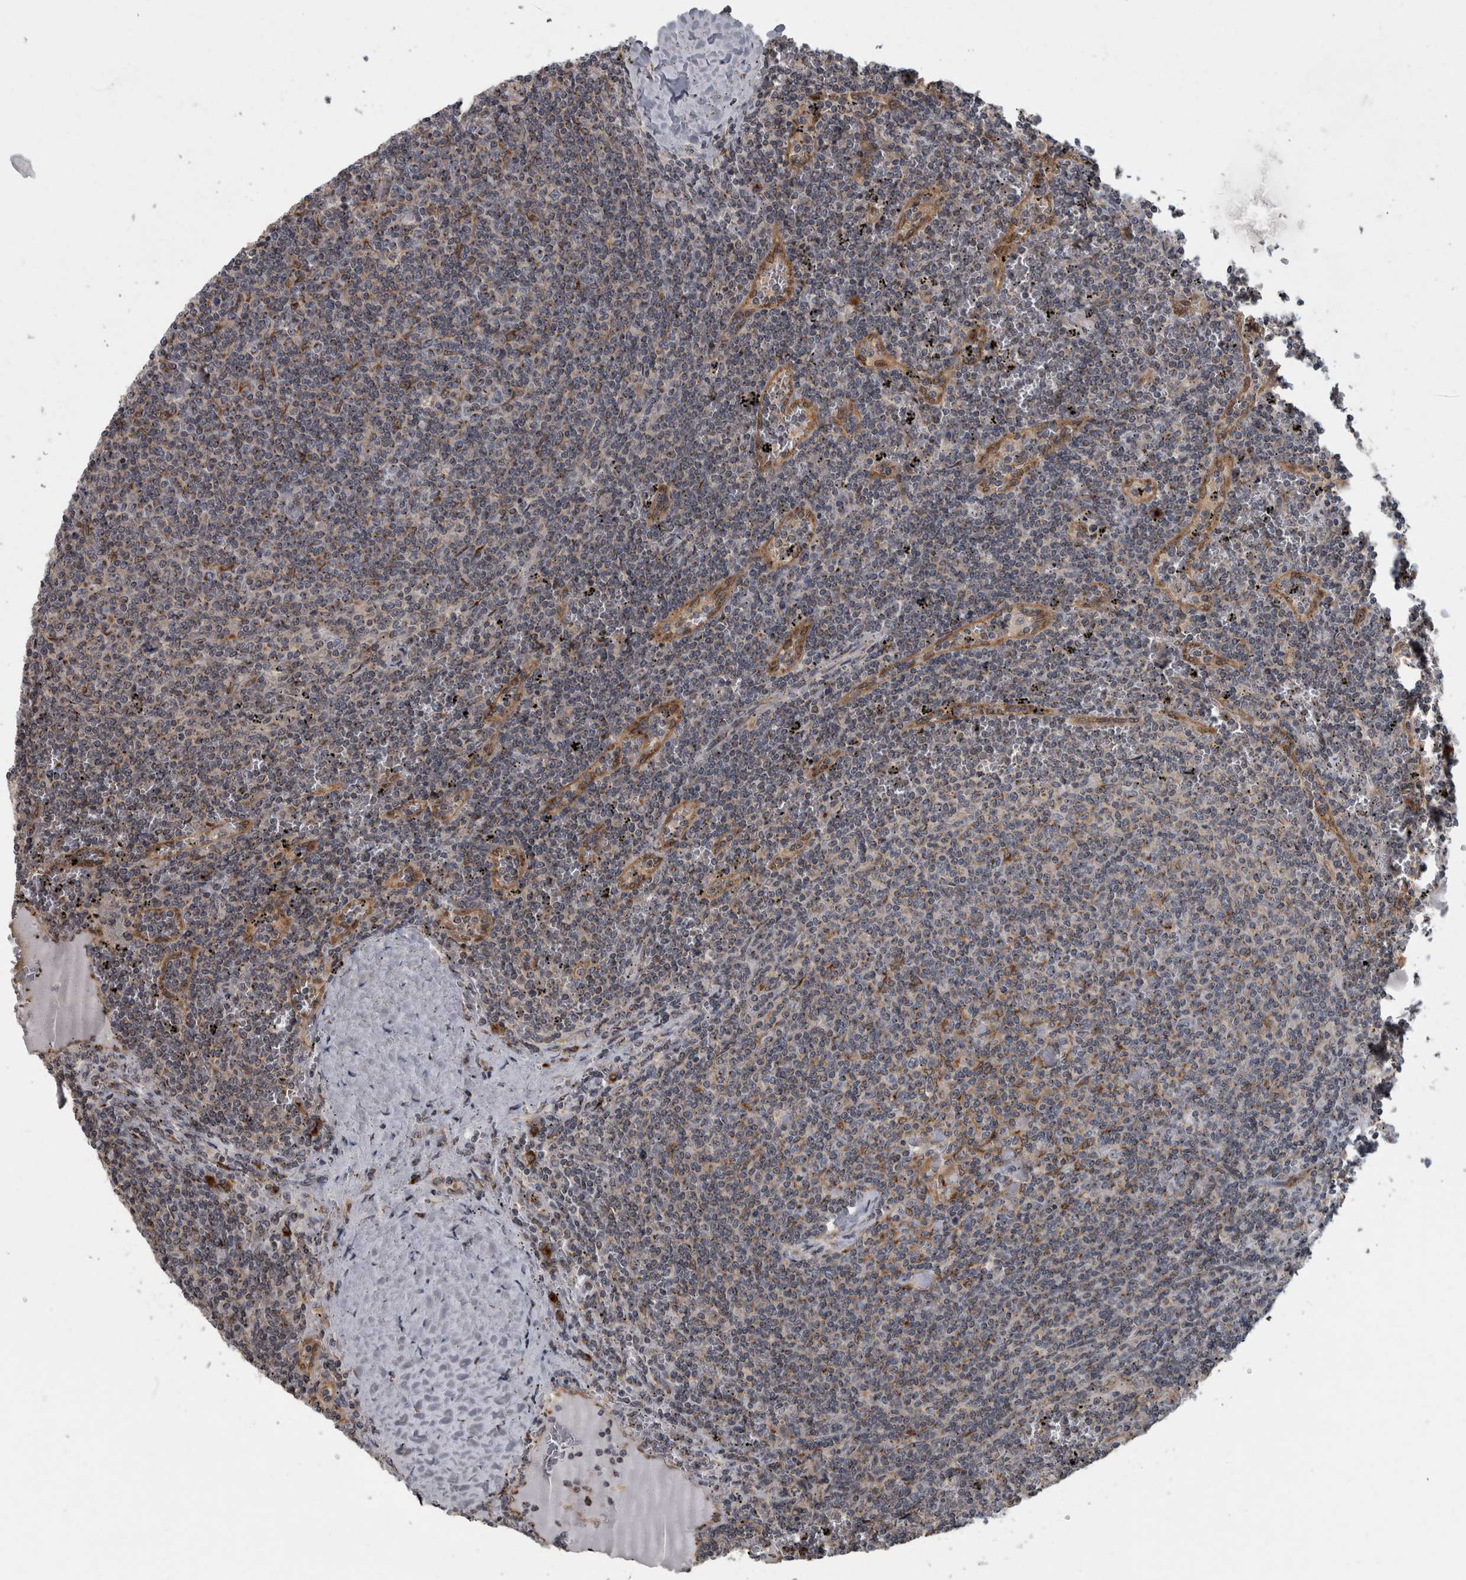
{"staining": {"intensity": "weak", "quantity": "25%-75%", "location": "cytoplasmic/membranous"}, "tissue": "lymphoma", "cell_type": "Tumor cells", "image_type": "cancer", "snomed": [{"axis": "morphology", "description": "Malignant lymphoma, non-Hodgkin's type, Low grade"}, {"axis": "topography", "description": "Spleen"}], "caption": "High-magnification brightfield microscopy of malignant lymphoma, non-Hodgkin's type (low-grade) stained with DAB (3,3'-diaminobenzidine) (brown) and counterstained with hematoxylin (blue). tumor cells exhibit weak cytoplasmic/membranous positivity is present in about25%-75% of cells.", "gene": "LMAN2L", "patient": {"sex": "female", "age": 50}}